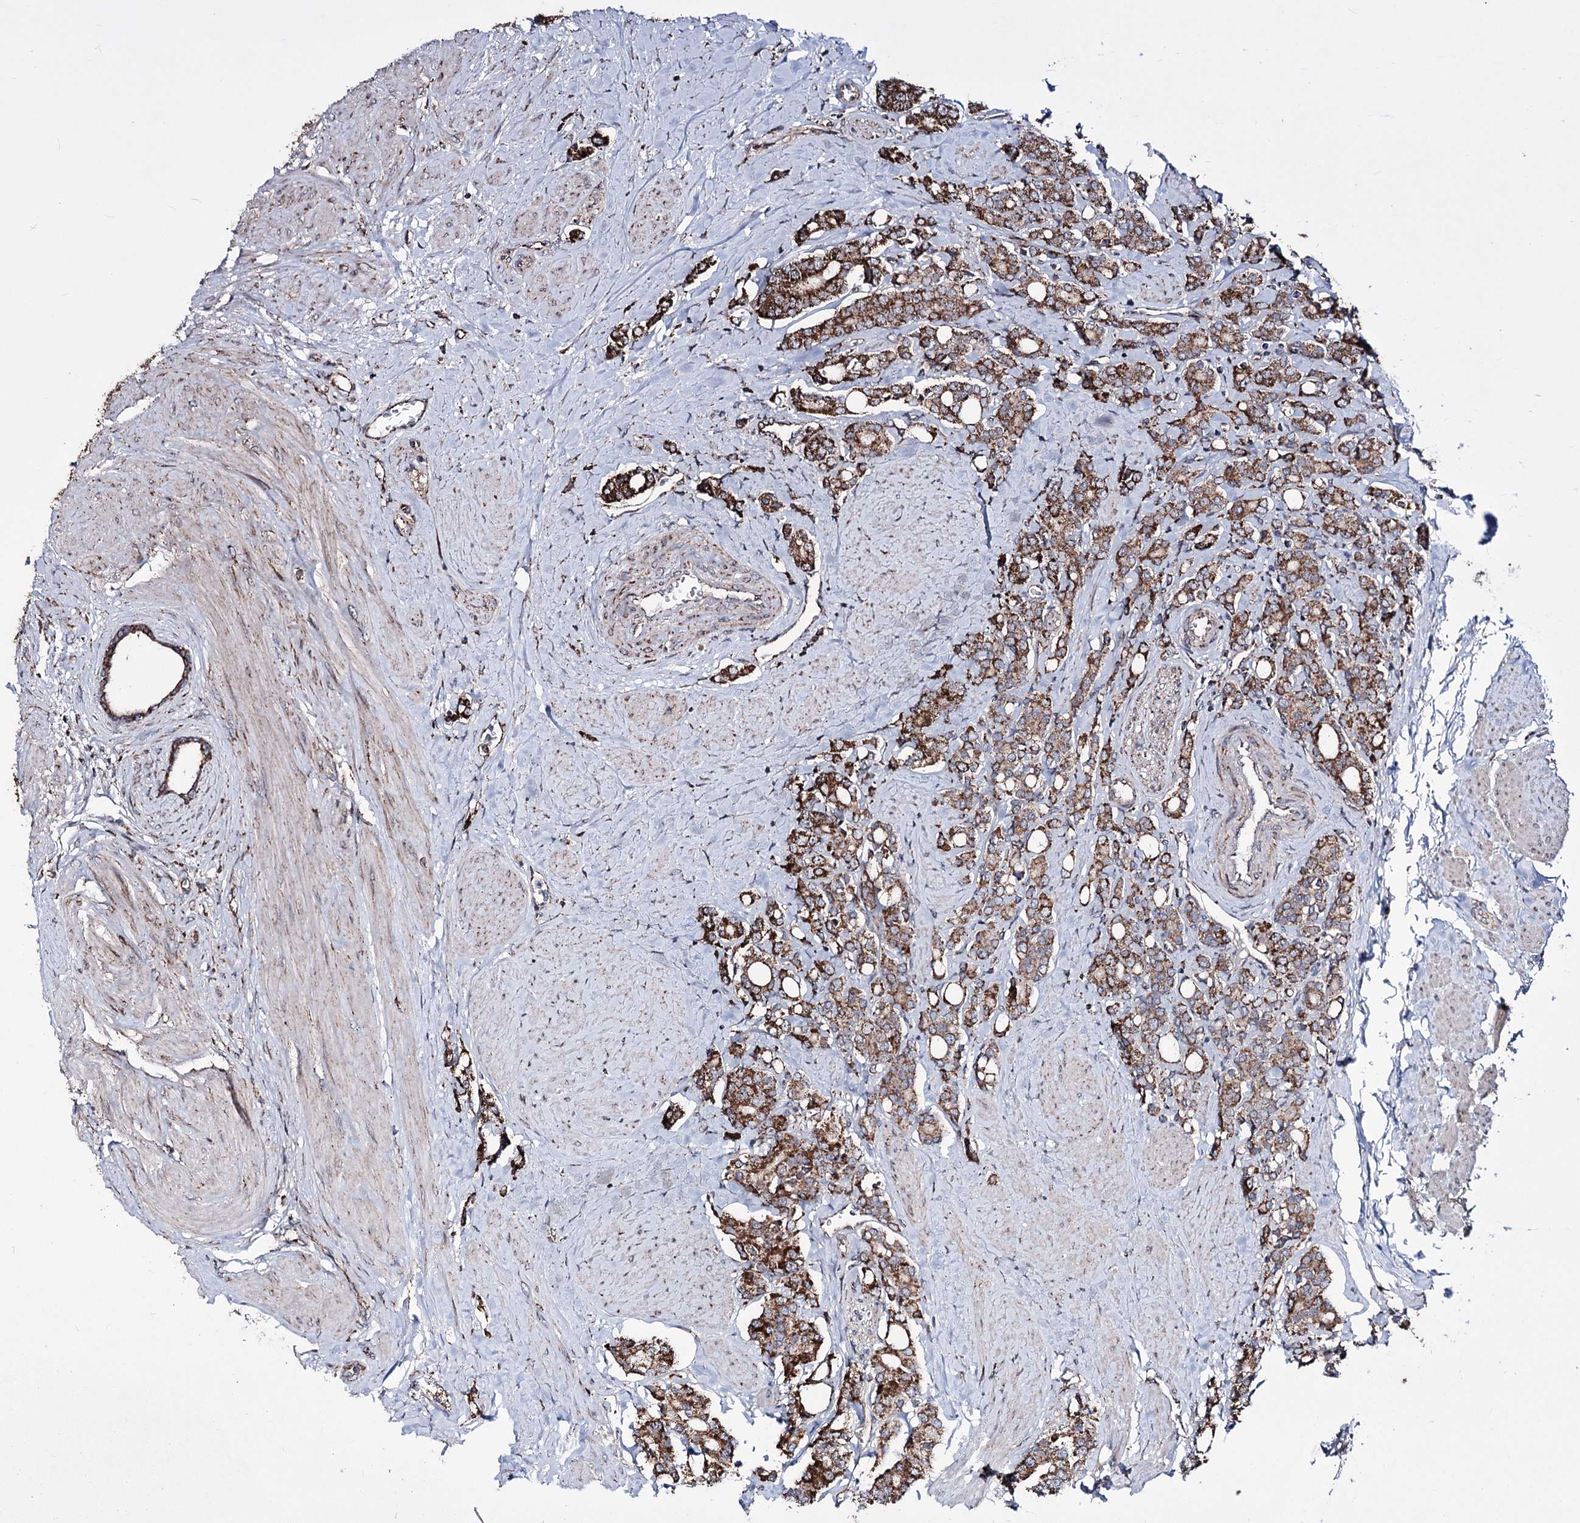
{"staining": {"intensity": "strong", "quantity": ">75%", "location": "cytoplasmic/membranous"}, "tissue": "prostate cancer", "cell_type": "Tumor cells", "image_type": "cancer", "snomed": [{"axis": "morphology", "description": "Adenocarcinoma, High grade"}, {"axis": "topography", "description": "Prostate"}], "caption": "The micrograph shows immunohistochemical staining of prostate adenocarcinoma (high-grade). There is strong cytoplasmic/membranous positivity is present in about >75% of tumor cells.", "gene": "CREB3L4", "patient": {"sex": "male", "age": 62}}